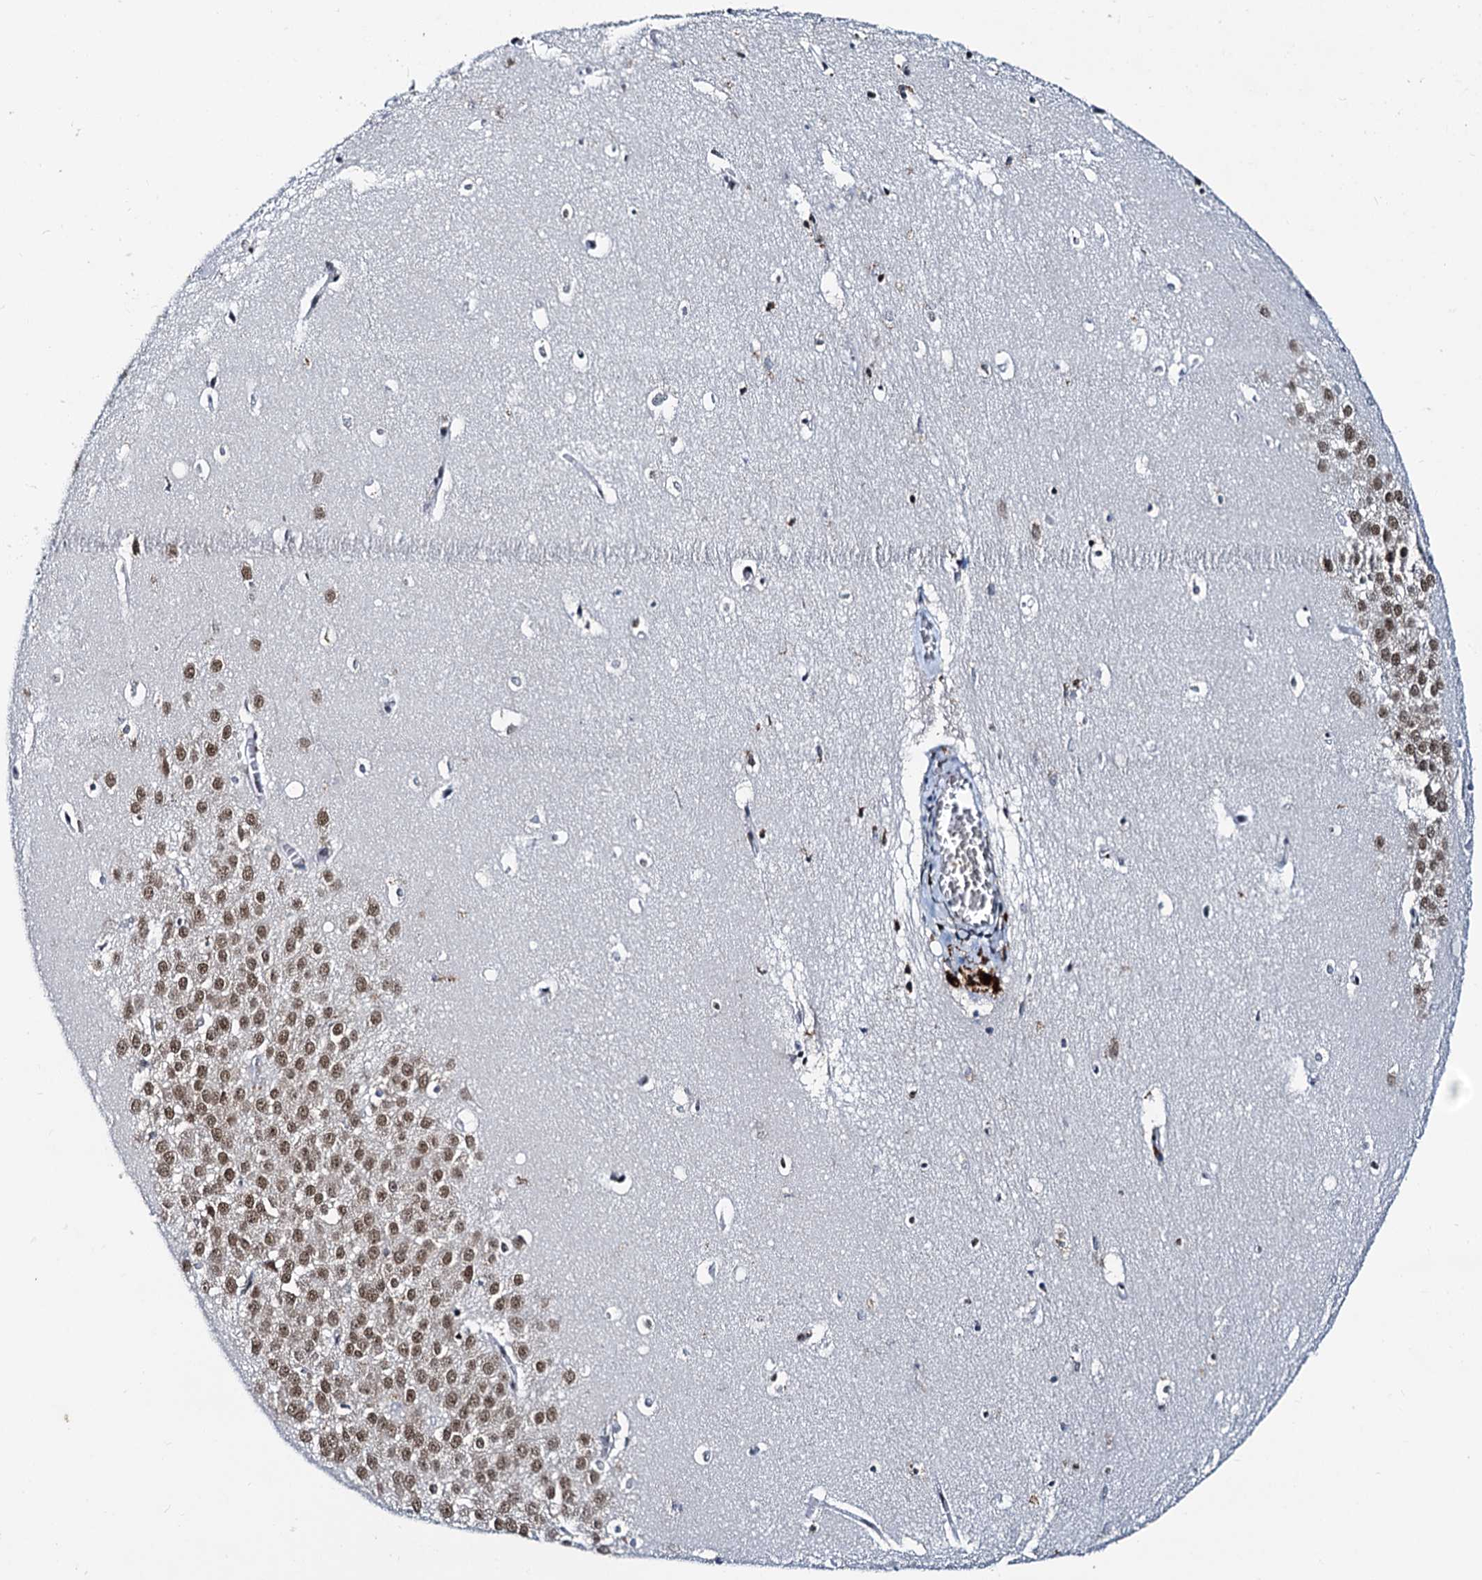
{"staining": {"intensity": "weak", "quantity": "<25%", "location": "nuclear"}, "tissue": "hippocampus", "cell_type": "Glial cells", "image_type": "normal", "snomed": [{"axis": "morphology", "description": "Normal tissue, NOS"}, {"axis": "topography", "description": "Hippocampus"}], "caption": "Glial cells show no significant protein expression in unremarkable hippocampus. (DAB immunohistochemistry (IHC), high magnification).", "gene": "SNRPD1", "patient": {"sex": "female", "age": 64}}